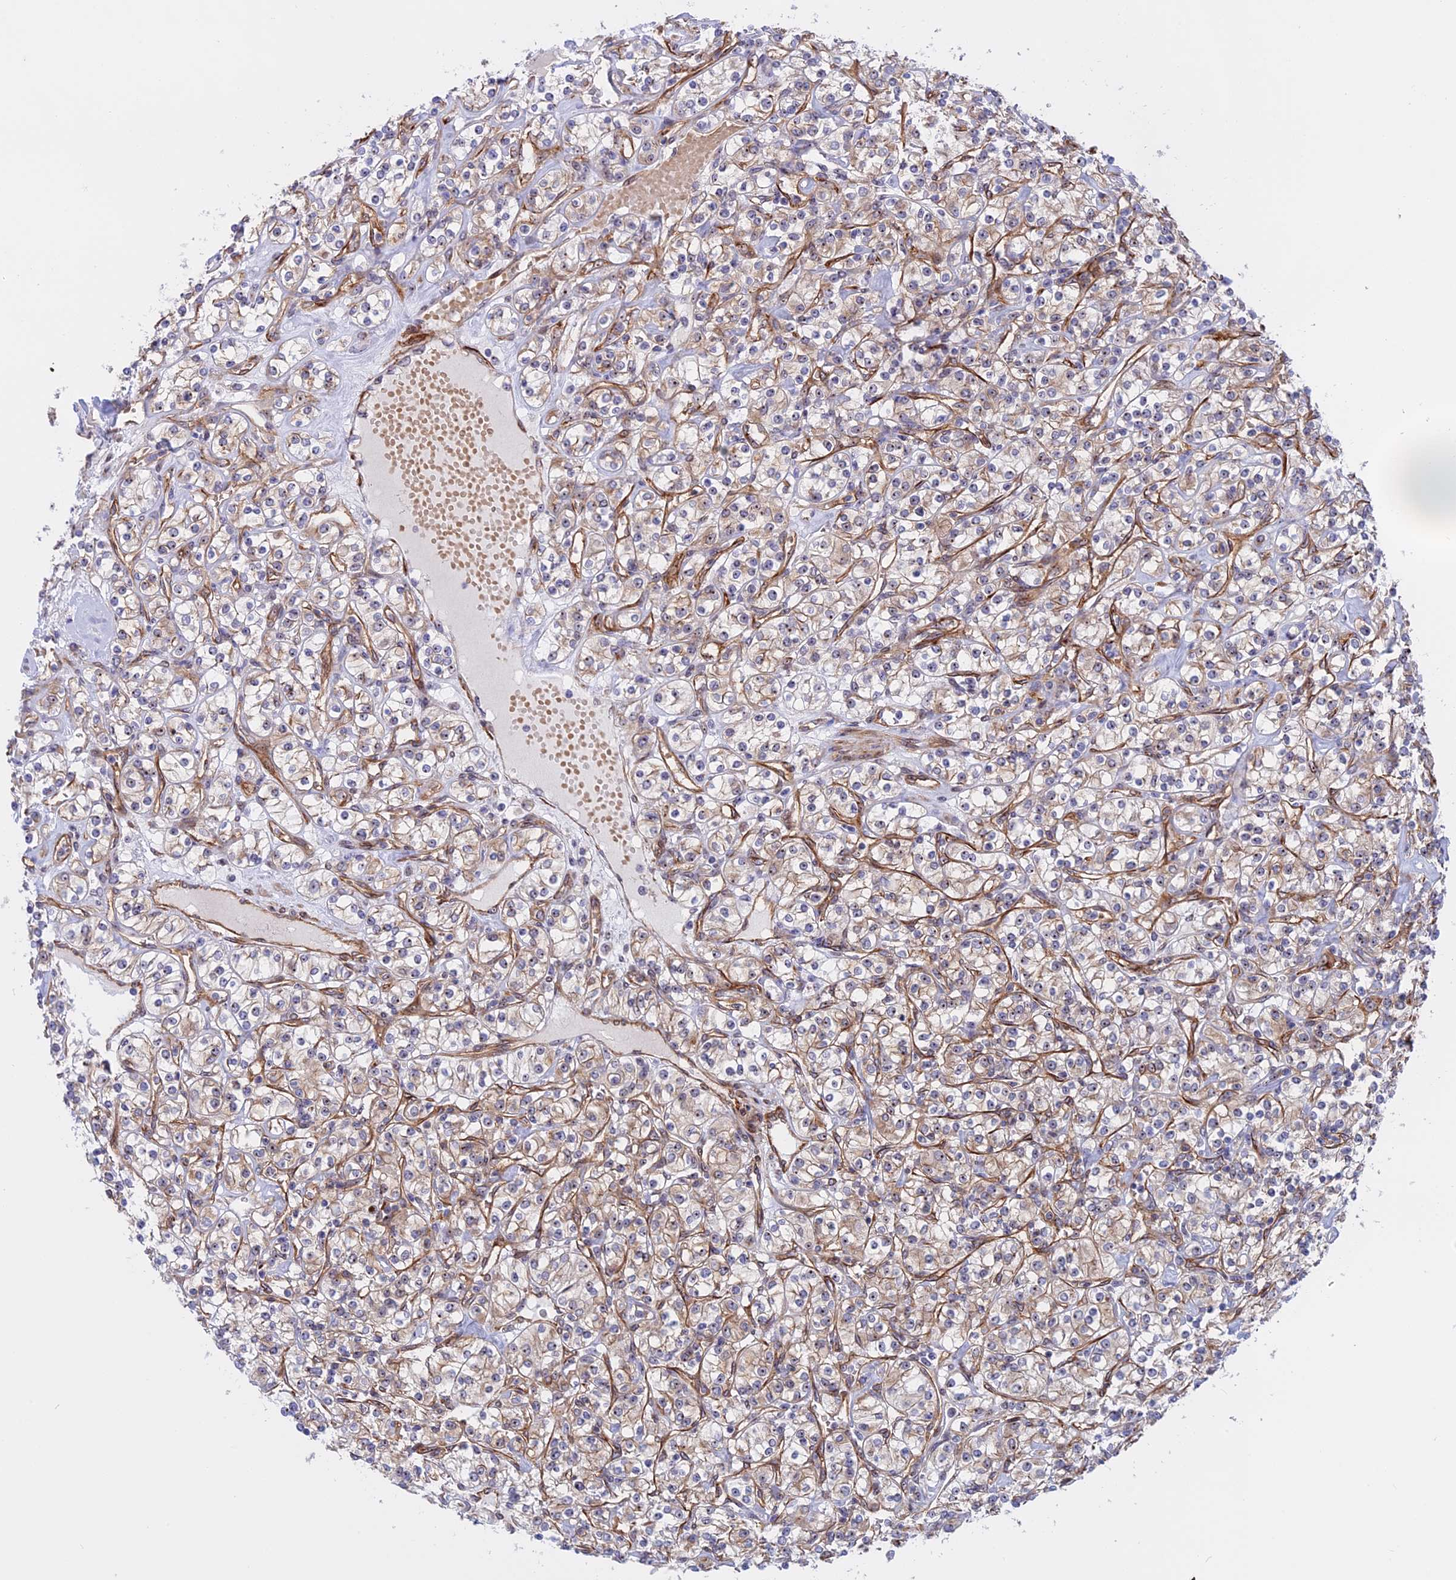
{"staining": {"intensity": "weak", "quantity": "25%-75%", "location": "cytoplasmic/membranous"}, "tissue": "renal cancer", "cell_type": "Tumor cells", "image_type": "cancer", "snomed": [{"axis": "morphology", "description": "Adenocarcinoma, NOS"}, {"axis": "topography", "description": "Kidney"}], "caption": "The photomicrograph exhibits staining of renal adenocarcinoma, revealing weak cytoplasmic/membranous protein positivity (brown color) within tumor cells.", "gene": "DBNDD1", "patient": {"sex": "male", "age": 77}}